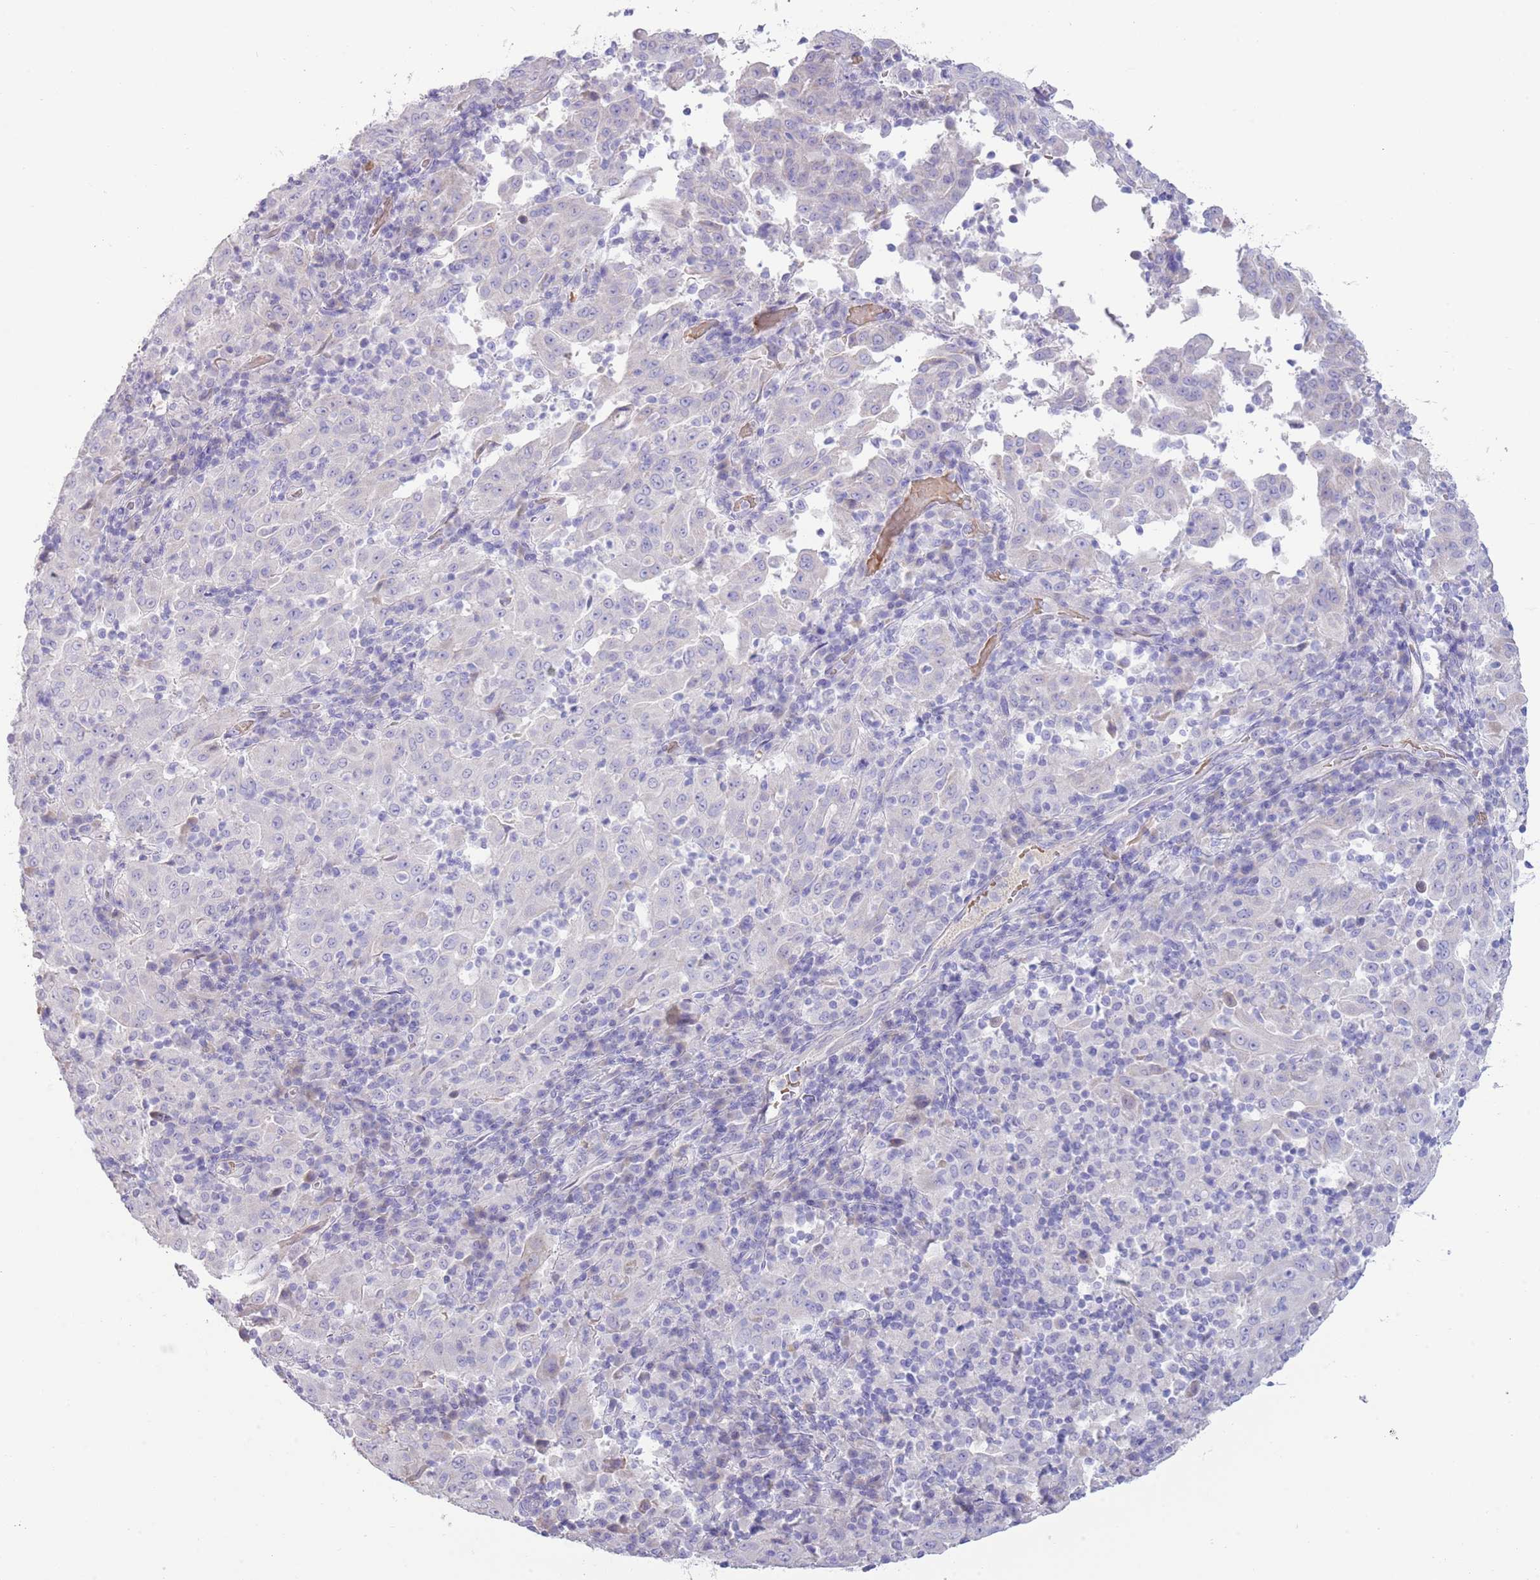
{"staining": {"intensity": "negative", "quantity": "none", "location": "none"}, "tissue": "pancreatic cancer", "cell_type": "Tumor cells", "image_type": "cancer", "snomed": [{"axis": "morphology", "description": "Adenocarcinoma, NOS"}, {"axis": "topography", "description": "Pancreas"}], "caption": "A micrograph of human pancreatic cancer is negative for staining in tumor cells.", "gene": "ACR", "patient": {"sex": "male", "age": 63}}